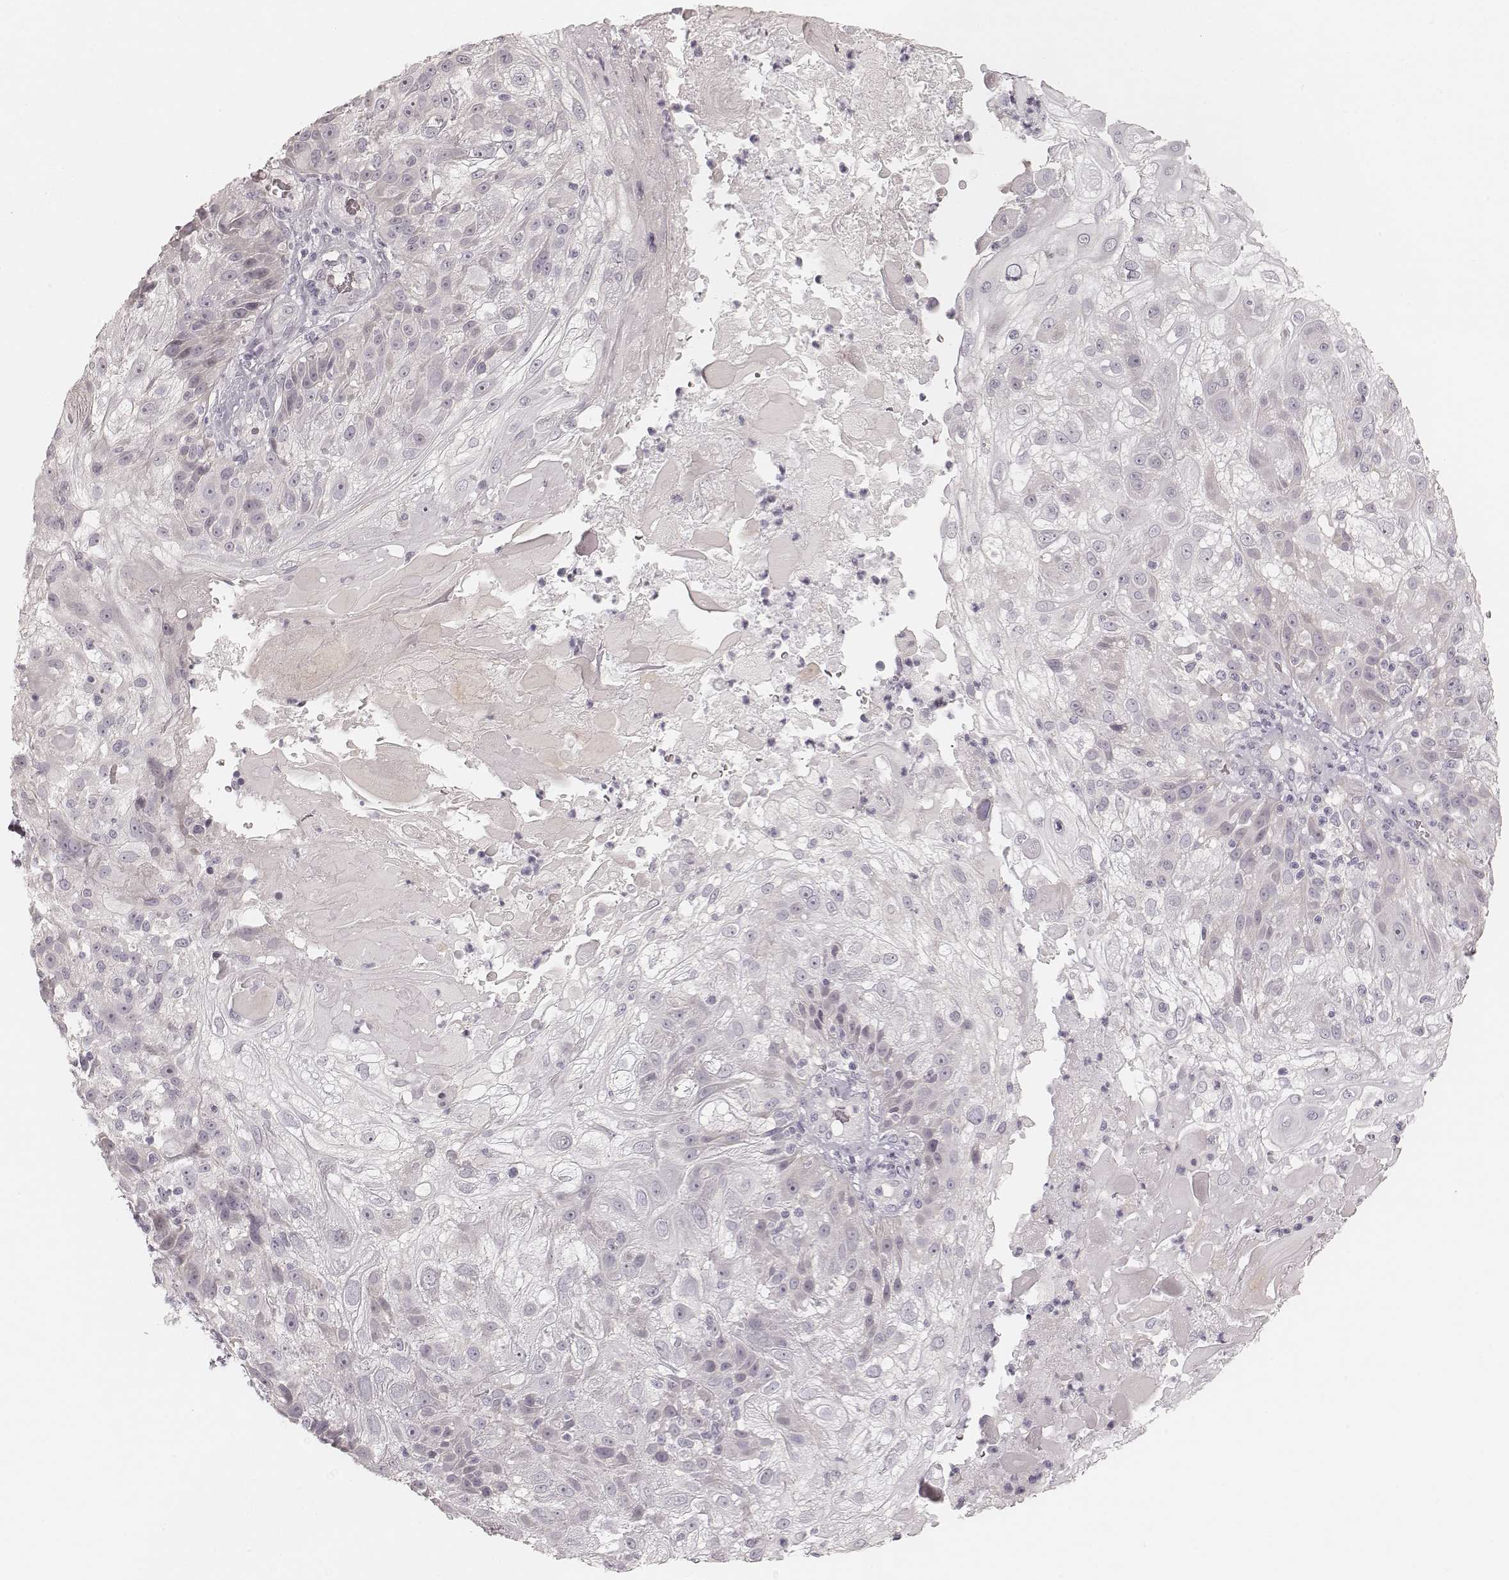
{"staining": {"intensity": "negative", "quantity": "none", "location": "none"}, "tissue": "skin cancer", "cell_type": "Tumor cells", "image_type": "cancer", "snomed": [{"axis": "morphology", "description": "Normal tissue, NOS"}, {"axis": "morphology", "description": "Squamous cell carcinoma, NOS"}, {"axis": "topography", "description": "Skin"}], "caption": "The IHC histopathology image has no significant positivity in tumor cells of squamous cell carcinoma (skin) tissue.", "gene": "SPATA24", "patient": {"sex": "female", "age": 83}}